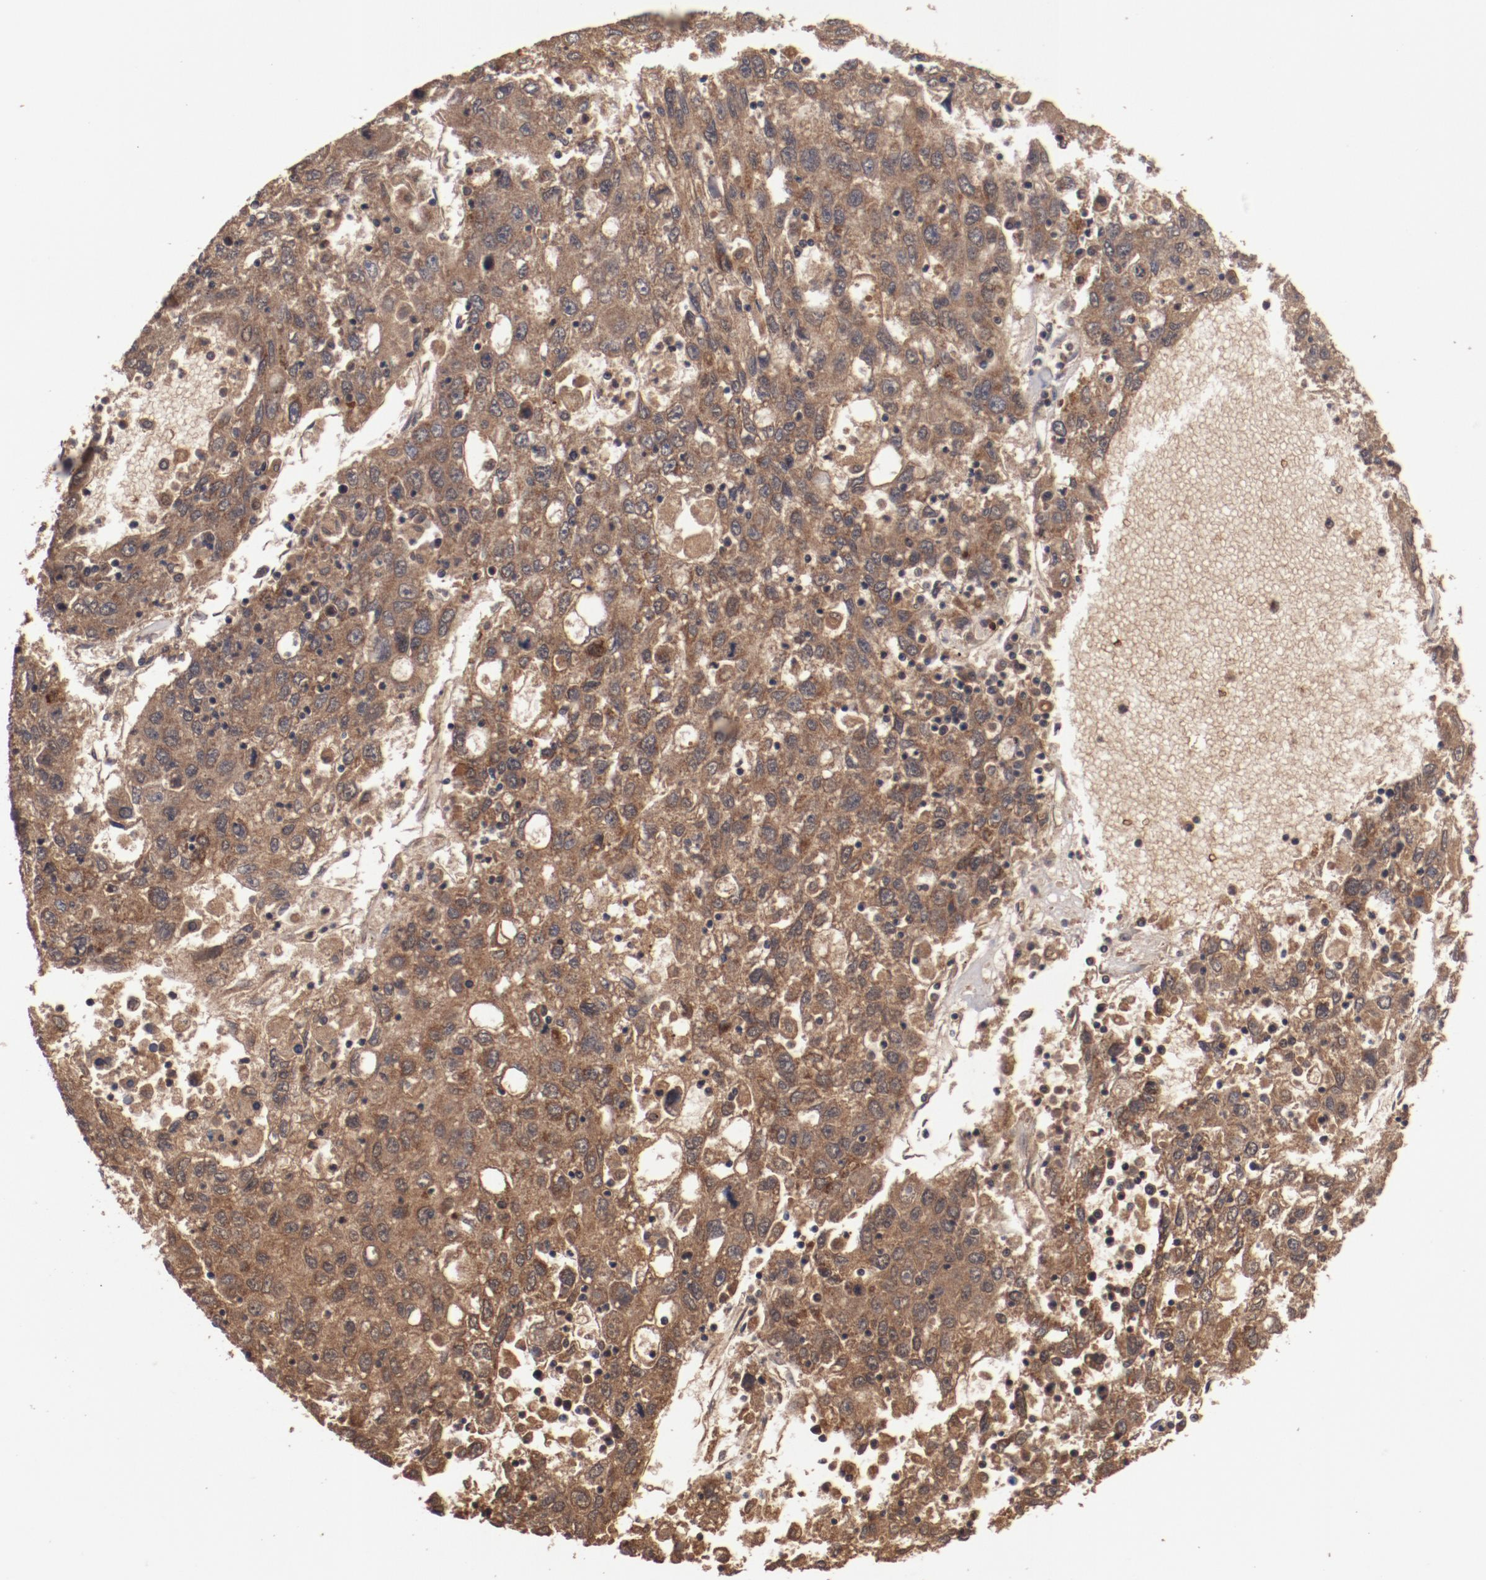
{"staining": {"intensity": "strong", "quantity": ">75%", "location": "cytoplasmic/membranous"}, "tissue": "liver cancer", "cell_type": "Tumor cells", "image_type": "cancer", "snomed": [{"axis": "morphology", "description": "Carcinoma, Hepatocellular, NOS"}, {"axis": "topography", "description": "Liver"}], "caption": "Immunohistochemistry (IHC) (DAB (3,3'-diaminobenzidine)) staining of human liver cancer (hepatocellular carcinoma) displays strong cytoplasmic/membranous protein staining in approximately >75% of tumor cells.", "gene": "TENM1", "patient": {"sex": "male", "age": 49}}